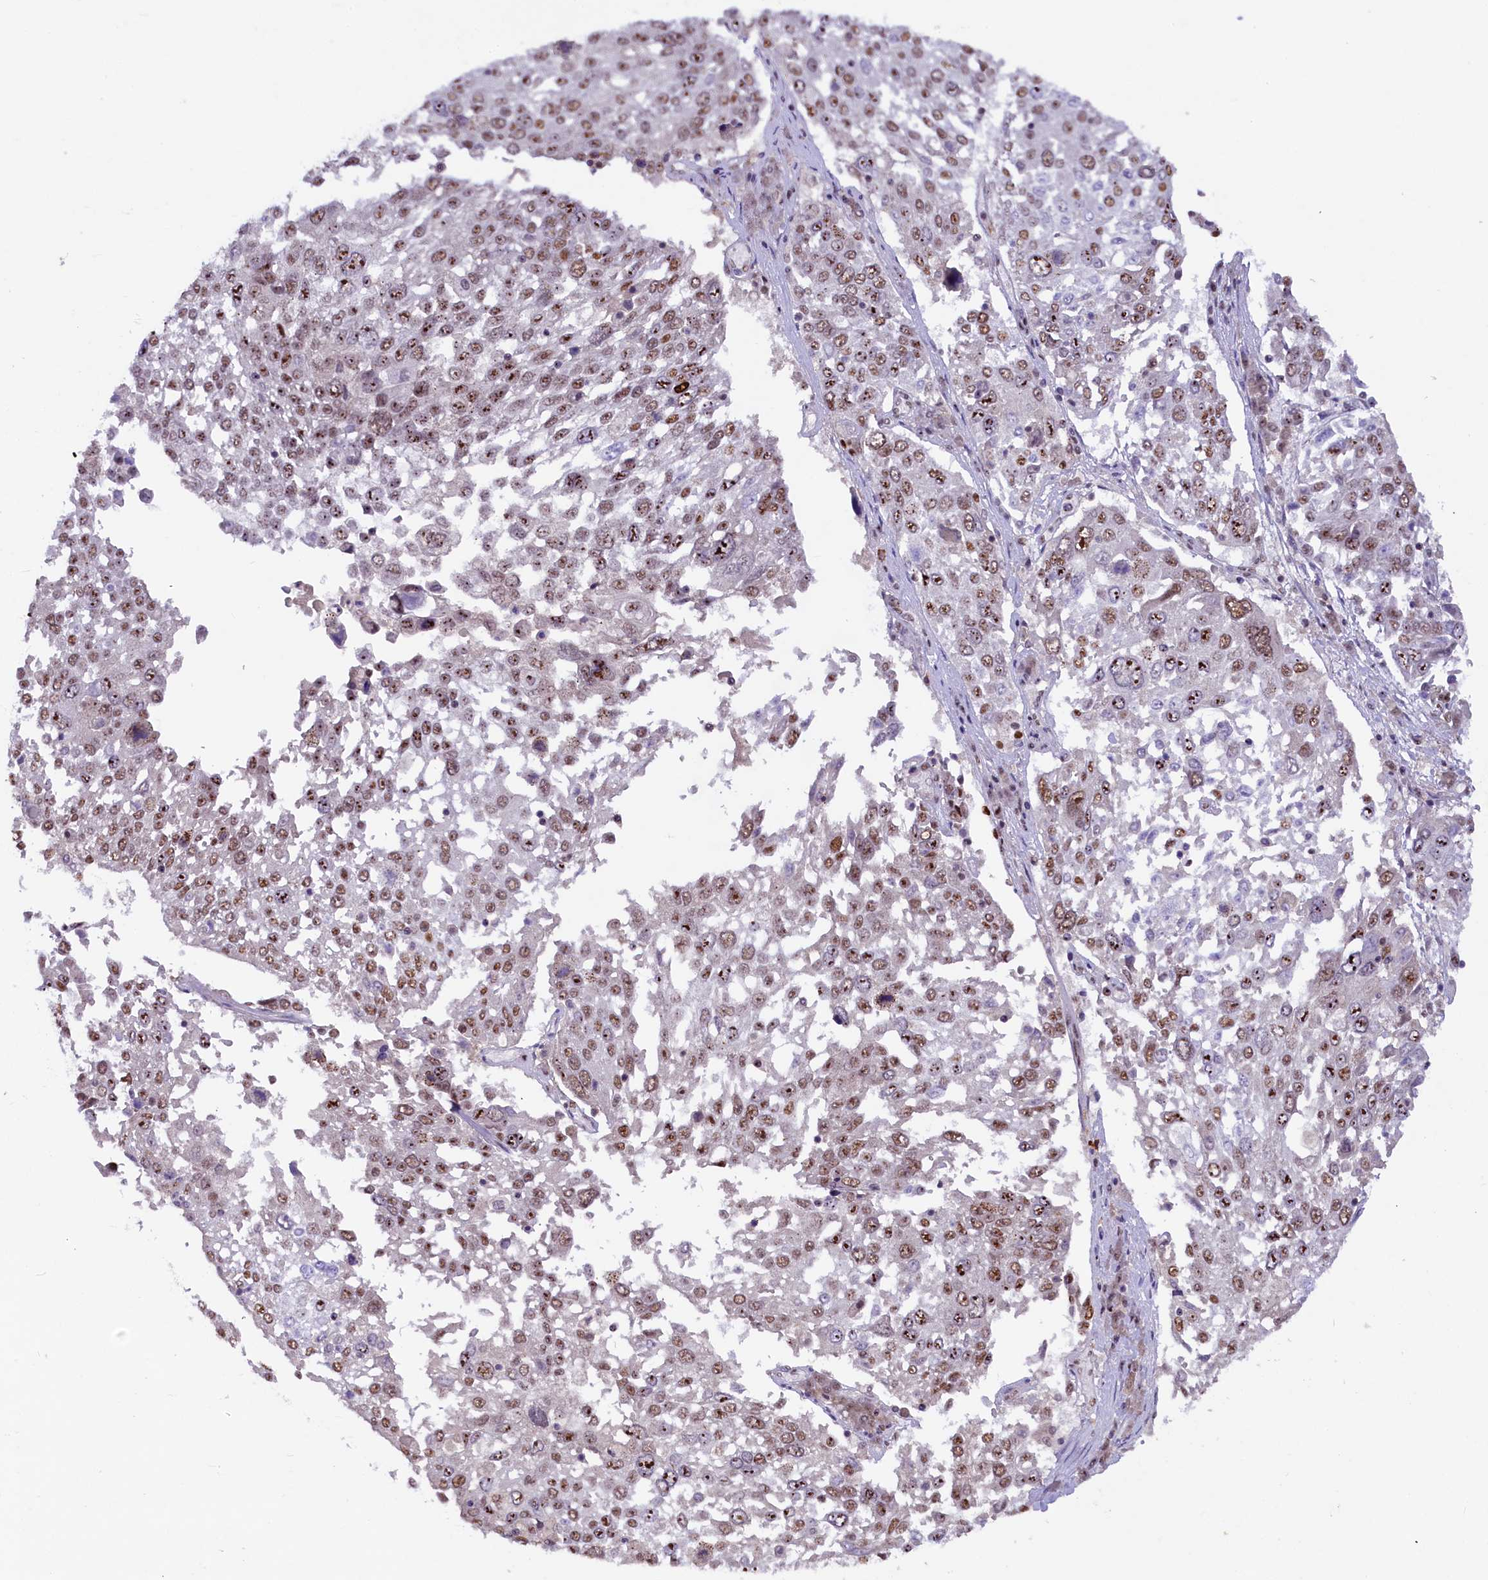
{"staining": {"intensity": "moderate", "quantity": ">75%", "location": "nuclear"}, "tissue": "lung cancer", "cell_type": "Tumor cells", "image_type": "cancer", "snomed": [{"axis": "morphology", "description": "Squamous cell carcinoma, NOS"}, {"axis": "topography", "description": "Lung"}], "caption": "Lung squamous cell carcinoma stained with DAB immunohistochemistry (IHC) shows medium levels of moderate nuclear expression in approximately >75% of tumor cells.", "gene": "ANKS3", "patient": {"sex": "male", "age": 65}}